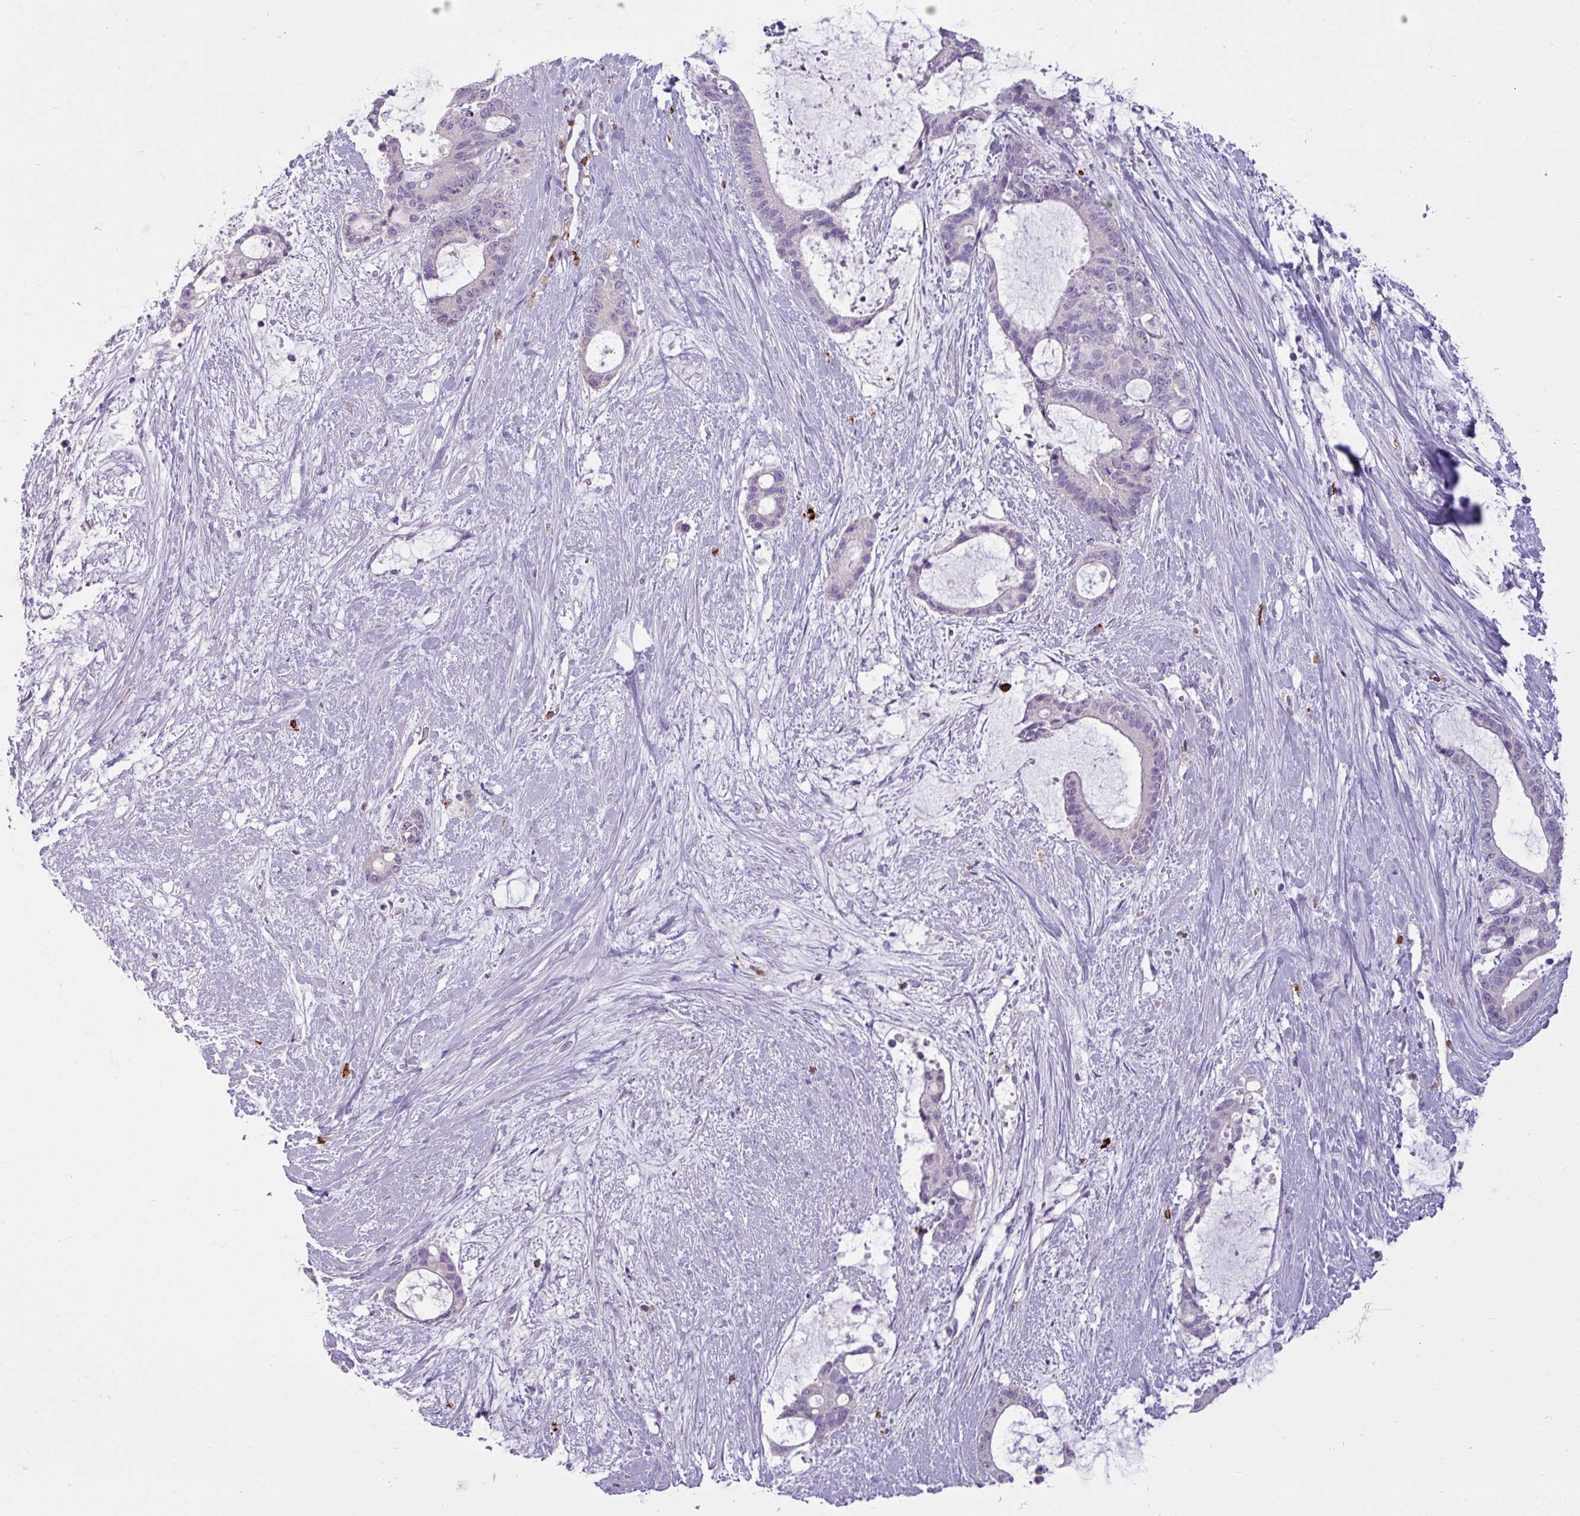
{"staining": {"intensity": "negative", "quantity": "none", "location": "none"}, "tissue": "liver cancer", "cell_type": "Tumor cells", "image_type": "cancer", "snomed": [{"axis": "morphology", "description": "Normal tissue, NOS"}, {"axis": "morphology", "description": "Cholangiocarcinoma"}, {"axis": "topography", "description": "Liver"}, {"axis": "topography", "description": "Peripheral nerve tissue"}], "caption": "Liver cholangiocarcinoma was stained to show a protein in brown. There is no significant staining in tumor cells.", "gene": "TRIM39", "patient": {"sex": "female", "age": 73}}